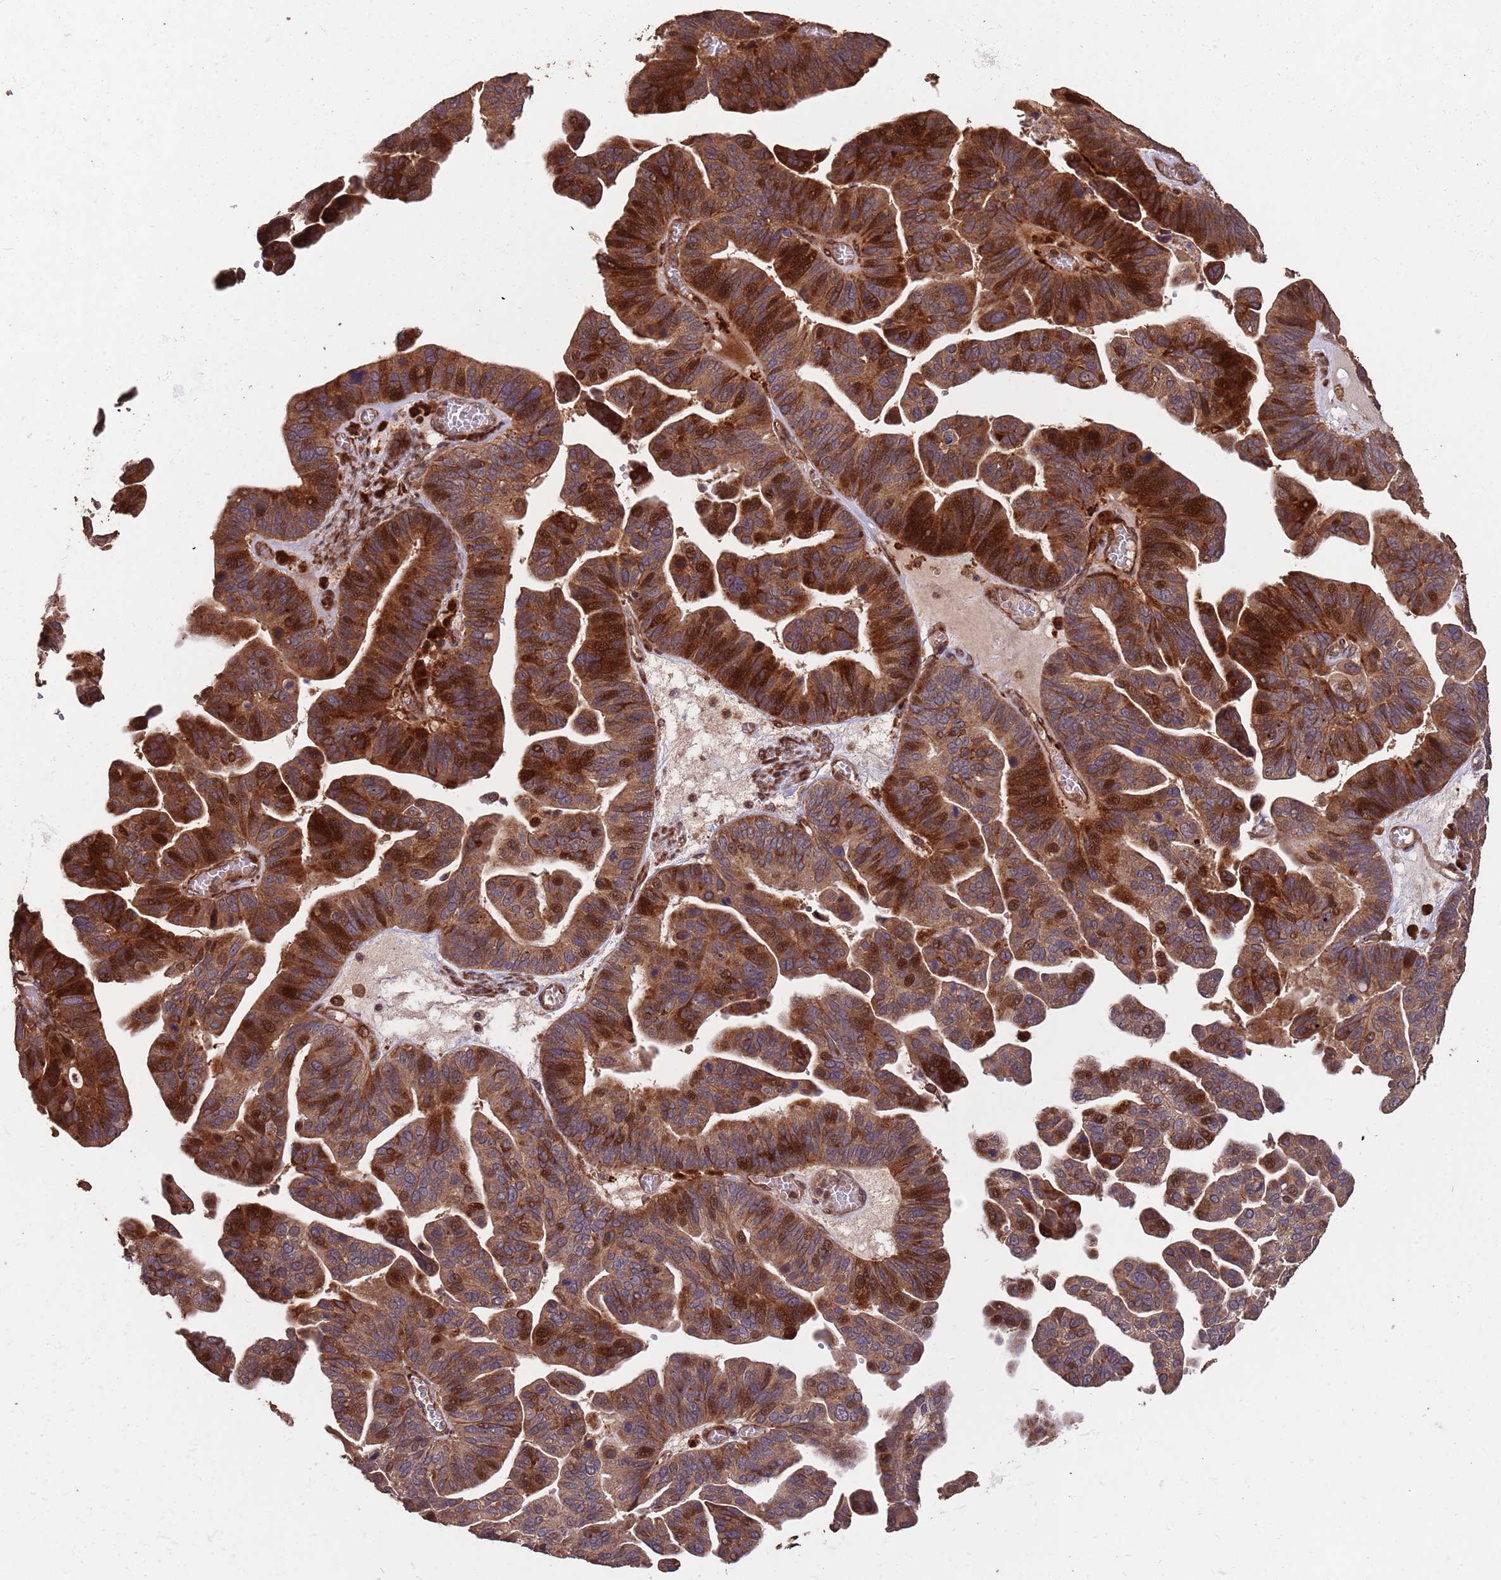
{"staining": {"intensity": "strong", "quantity": ">75%", "location": "cytoplasmic/membranous"}, "tissue": "ovarian cancer", "cell_type": "Tumor cells", "image_type": "cancer", "snomed": [{"axis": "morphology", "description": "Cystadenocarcinoma, serous, NOS"}, {"axis": "topography", "description": "Ovary"}], "caption": "Protein expression analysis of human ovarian cancer (serous cystadenocarcinoma) reveals strong cytoplasmic/membranous expression in about >75% of tumor cells.", "gene": "ZNF428", "patient": {"sex": "female", "age": 56}}